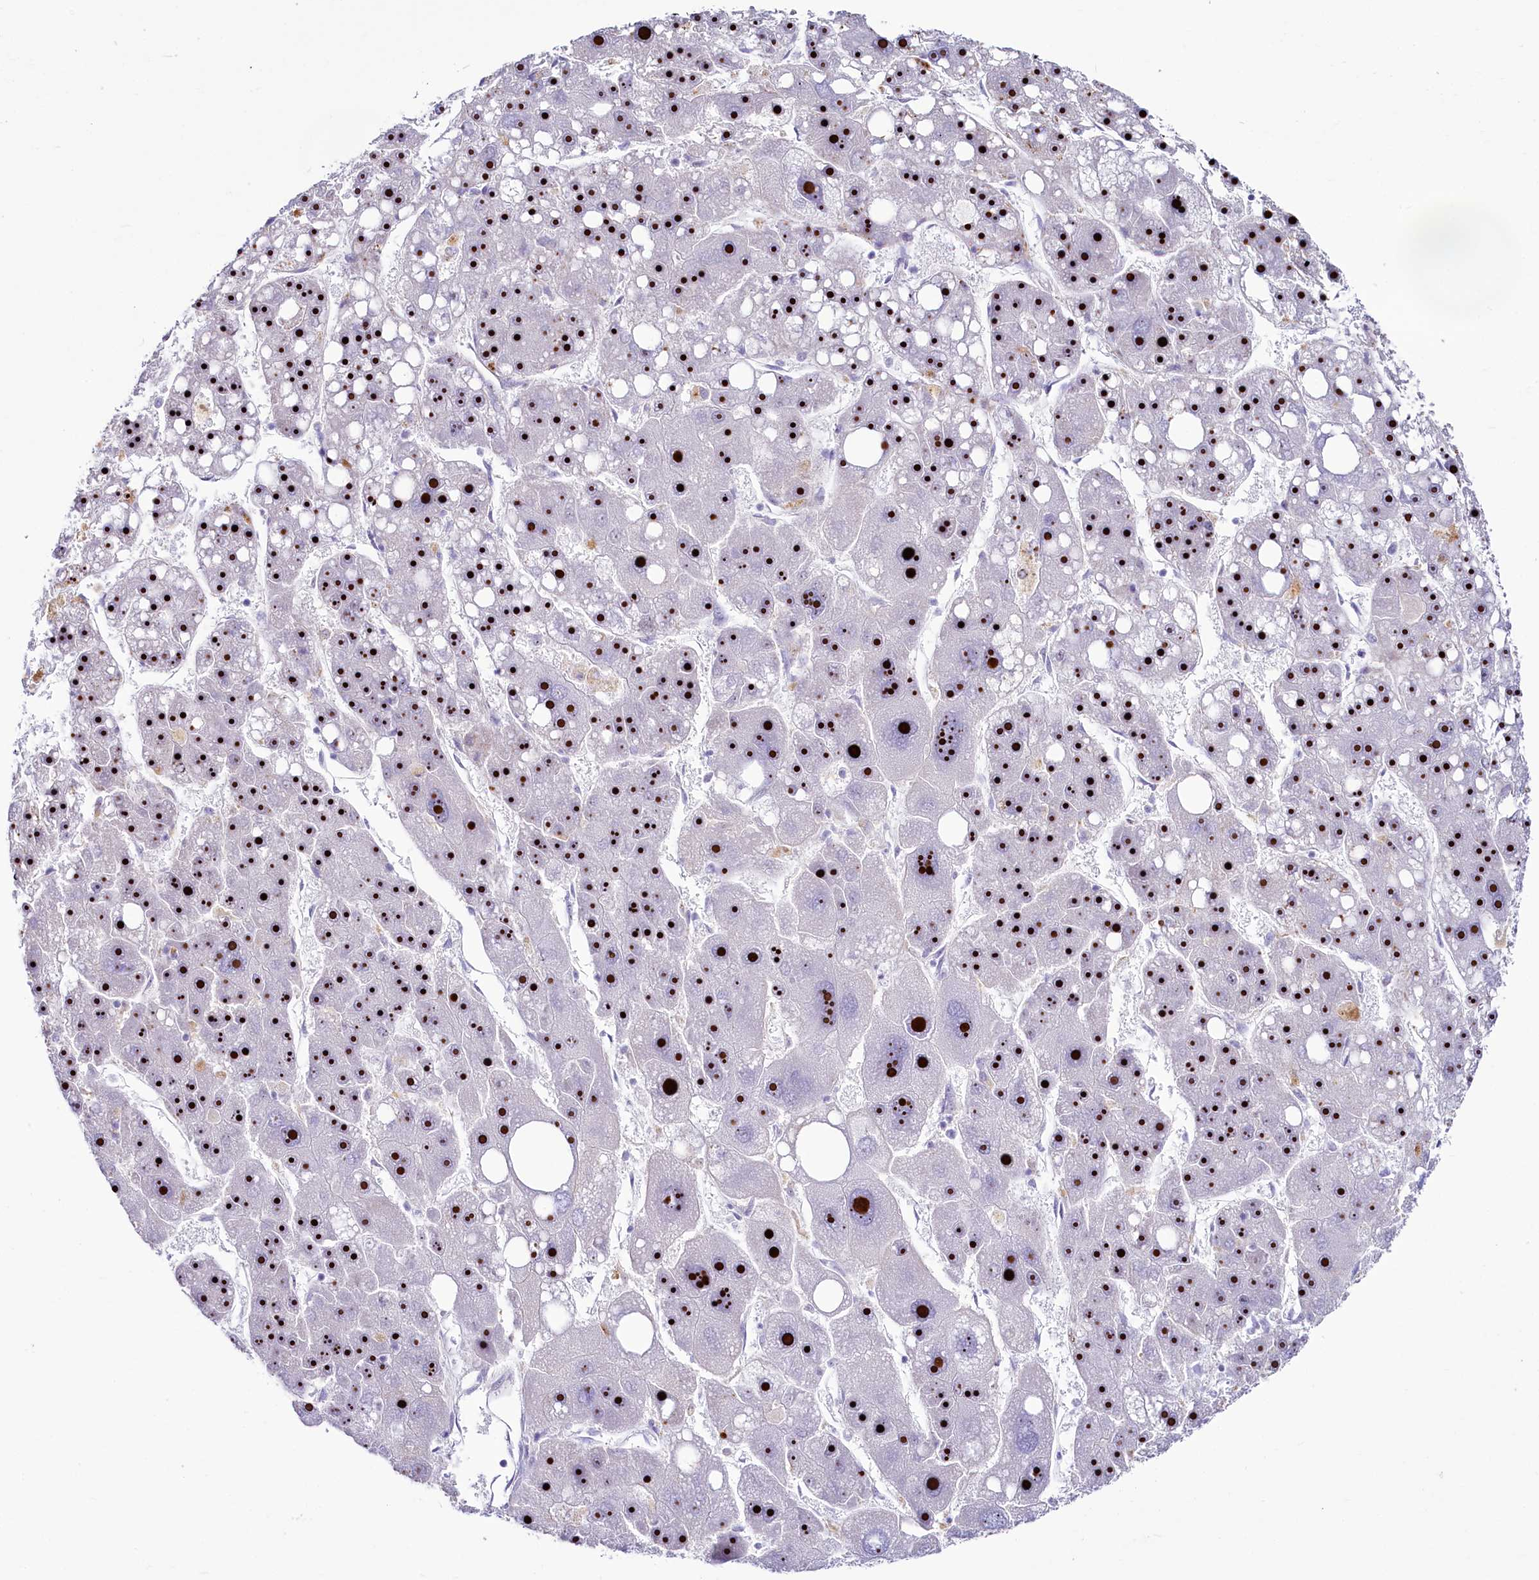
{"staining": {"intensity": "strong", "quantity": ">75%", "location": "nuclear"}, "tissue": "liver cancer", "cell_type": "Tumor cells", "image_type": "cancer", "snomed": [{"axis": "morphology", "description": "Carcinoma, Hepatocellular, NOS"}, {"axis": "topography", "description": "Liver"}], "caption": "Protein analysis of liver cancer tissue shows strong nuclear staining in about >75% of tumor cells.", "gene": "SH3TC2", "patient": {"sex": "female", "age": 61}}